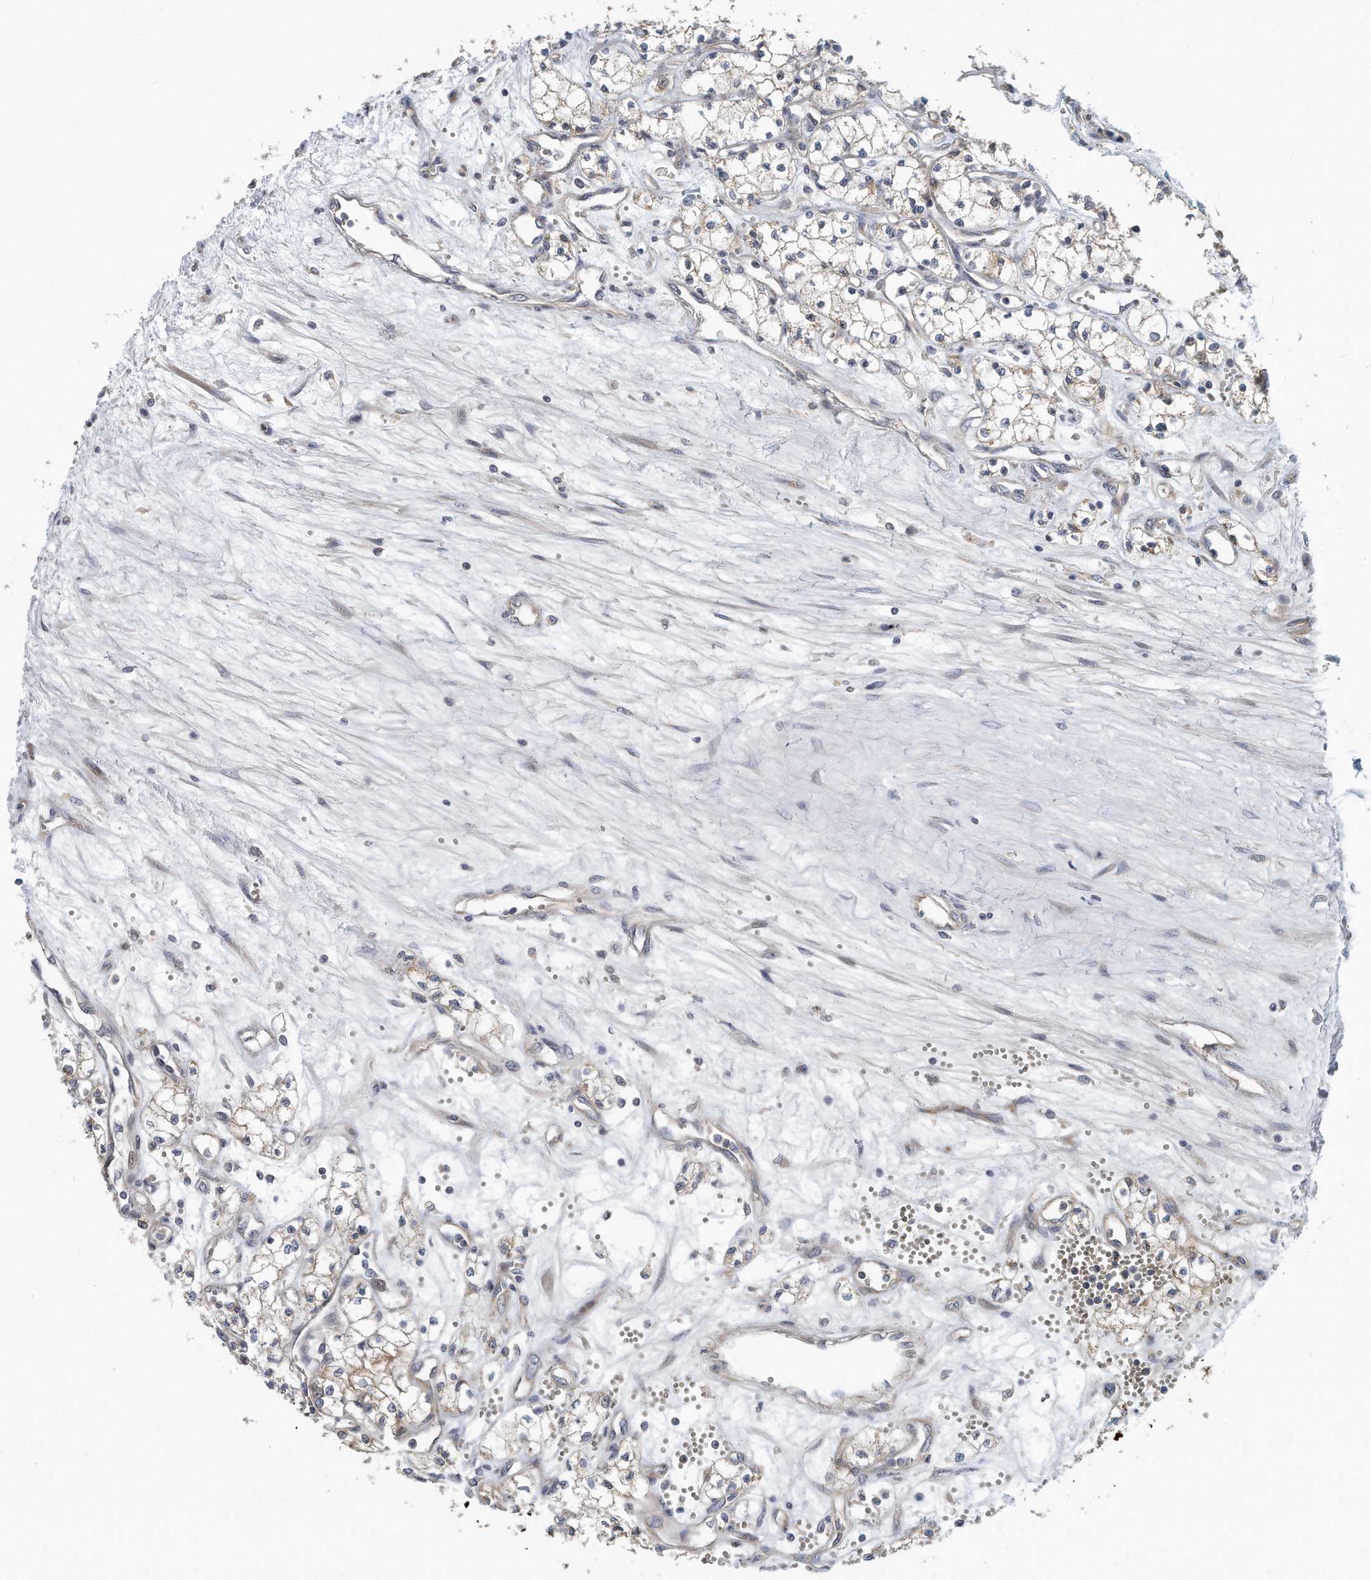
{"staining": {"intensity": "weak", "quantity": ">75%", "location": "cytoplasmic/membranous"}, "tissue": "renal cancer", "cell_type": "Tumor cells", "image_type": "cancer", "snomed": [{"axis": "morphology", "description": "Adenocarcinoma, NOS"}, {"axis": "topography", "description": "Kidney"}], "caption": "Immunohistochemistry (IHC) photomicrograph of neoplastic tissue: human renal cancer (adenocarcinoma) stained using immunohistochemistry (IHC) demonstrates low levels of weak protein expression localized specifically in the cytoplasmic/membranous of tumor cells, appearing as a cytoplasmic/membranous brown color.", "gene": "PCDH8", "patient": {"sex": "male", "age": 59}}